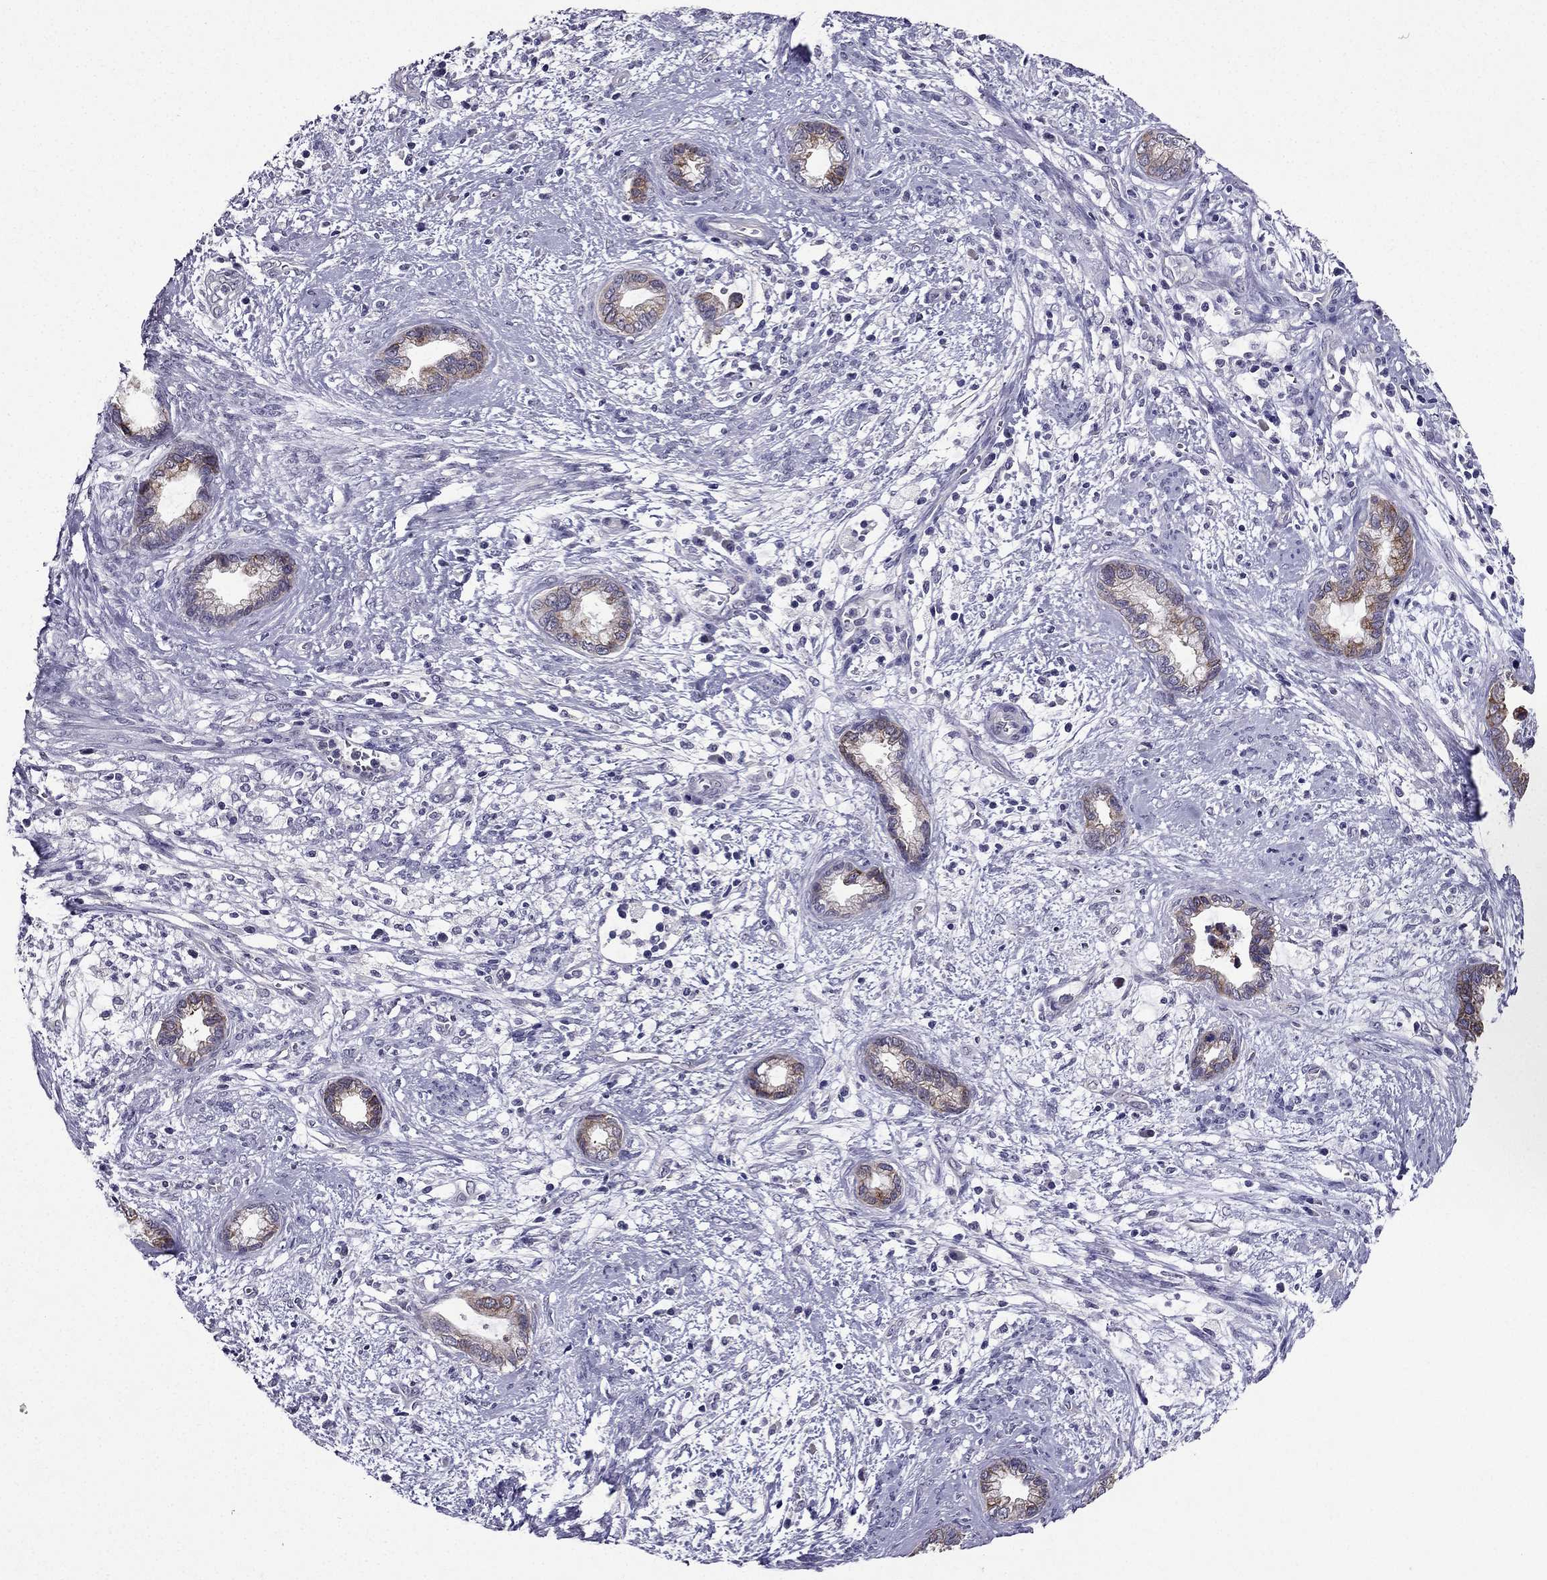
{"staining": {"intensity": "weak", "quantity": "25%-75%", "location": "cytoplasmic/membranous"}, "tissue": "cervical cancer", "cell_type": "Tumor cells", "image_type": "cancer", "snomed": [{"axis": "morphology", "description": "Adenocarcinoma, NOS"}, {"axis": "topography", "description": "Cervix"}], "caption": "Cervical cancer (adenocarcinoma) stained with a protein marker exhibits weak staining in tumor cells.", "gene": "DUSP15", "patient": {"sex": "female", "age": 62}}